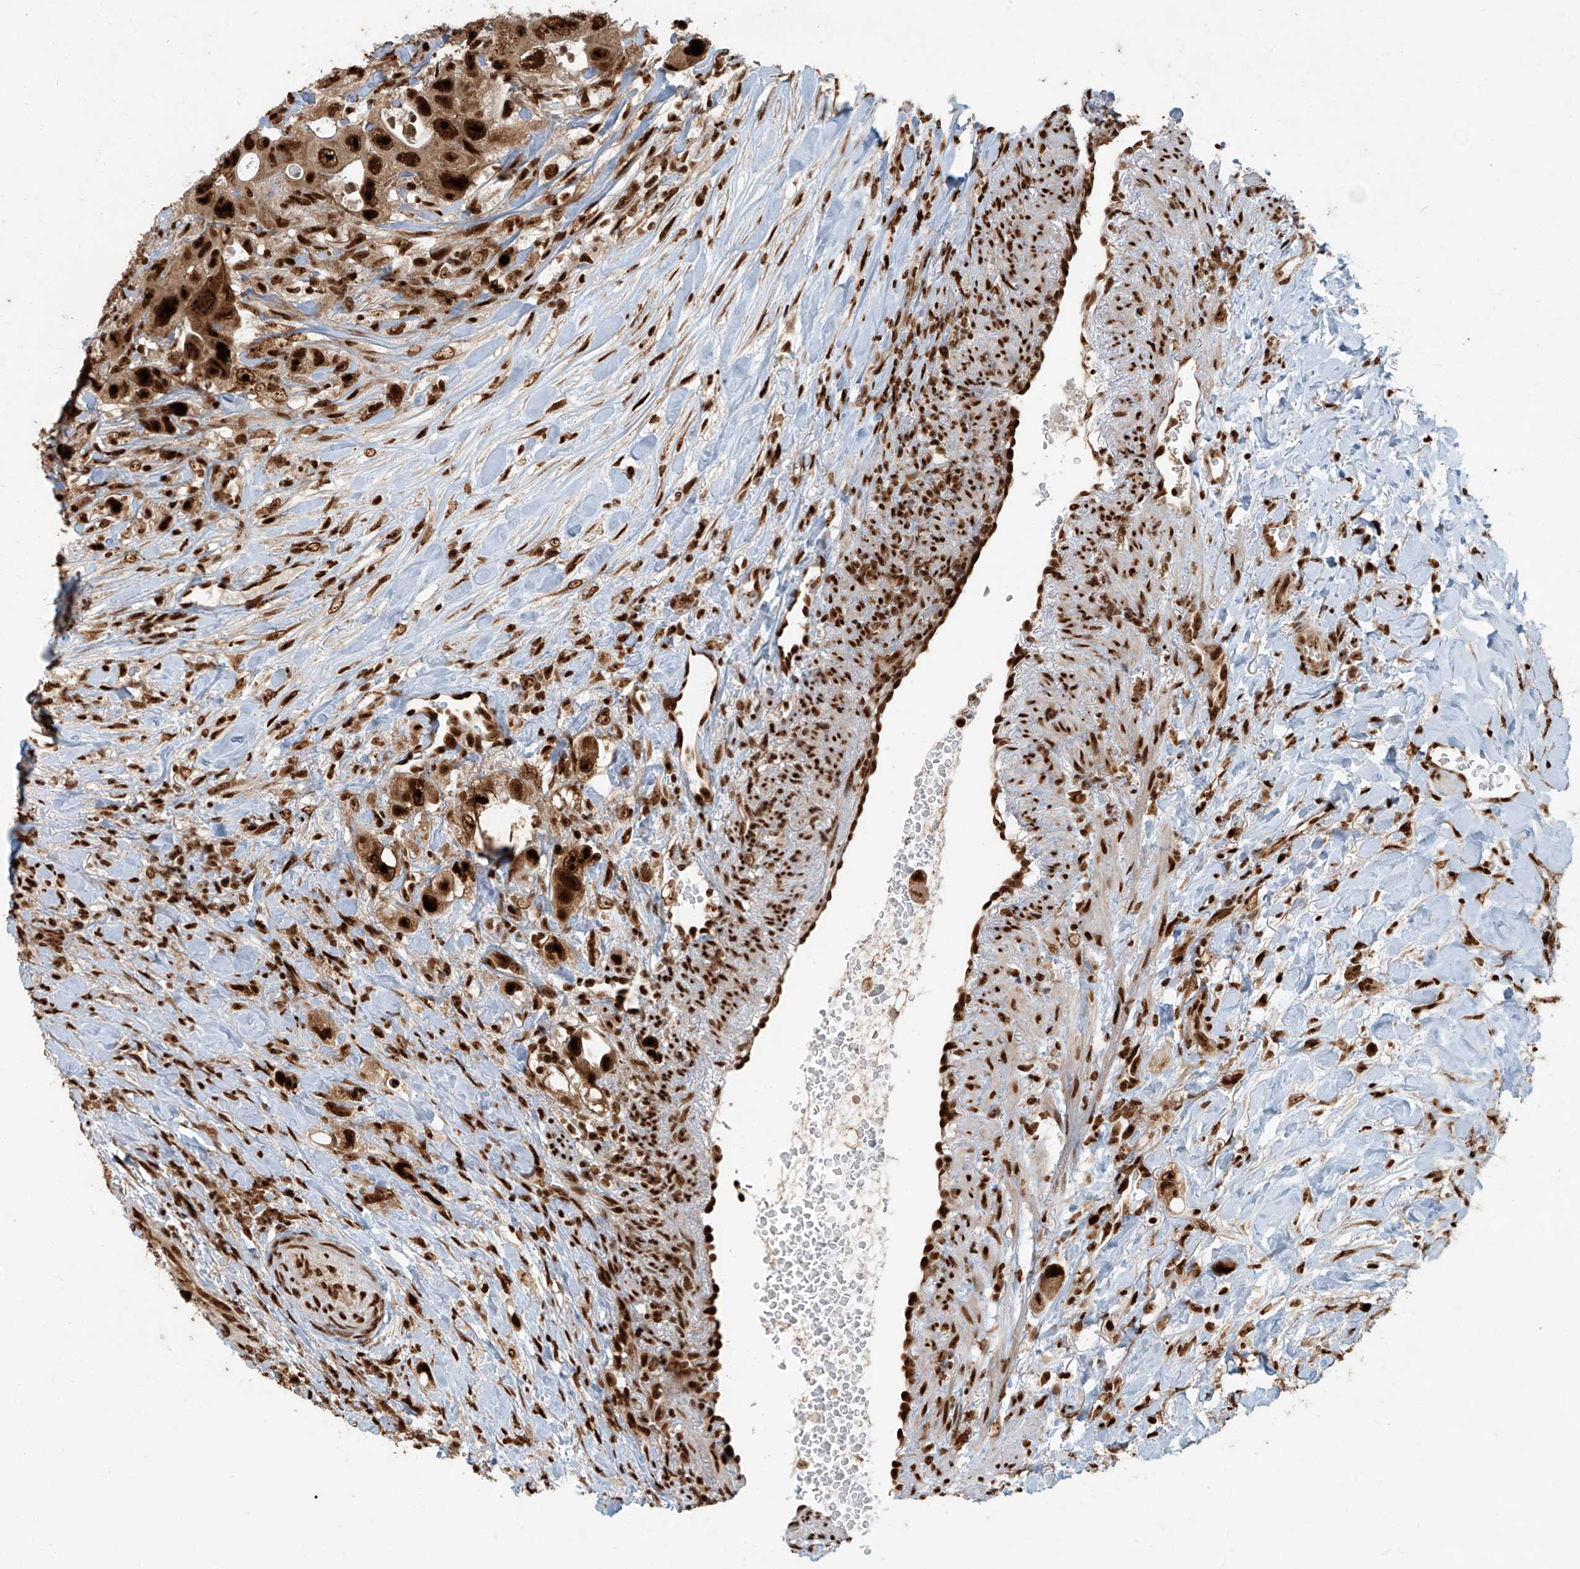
{"staining": {"intensity": "strong", "quantity": ">75%", "location": "nuclear"}, "tissue": "colorectal cancer", "cell_type": "Tumor cells", "image_type": "cancer", "snomed": [{"axis": "morphology", "description": "Adenocarcinoma, NOS"}, {"axis": "topography", "description": "Colon"}], "caption": "A micrograph showing strong nuclear staining in approximately >75% of tumor cells in adenocarcinoma (colorectal), as visualized by brown immunohistochemical staining.", "gene": "FAM193B", "patient": {"sex": "female", "age": 46}}